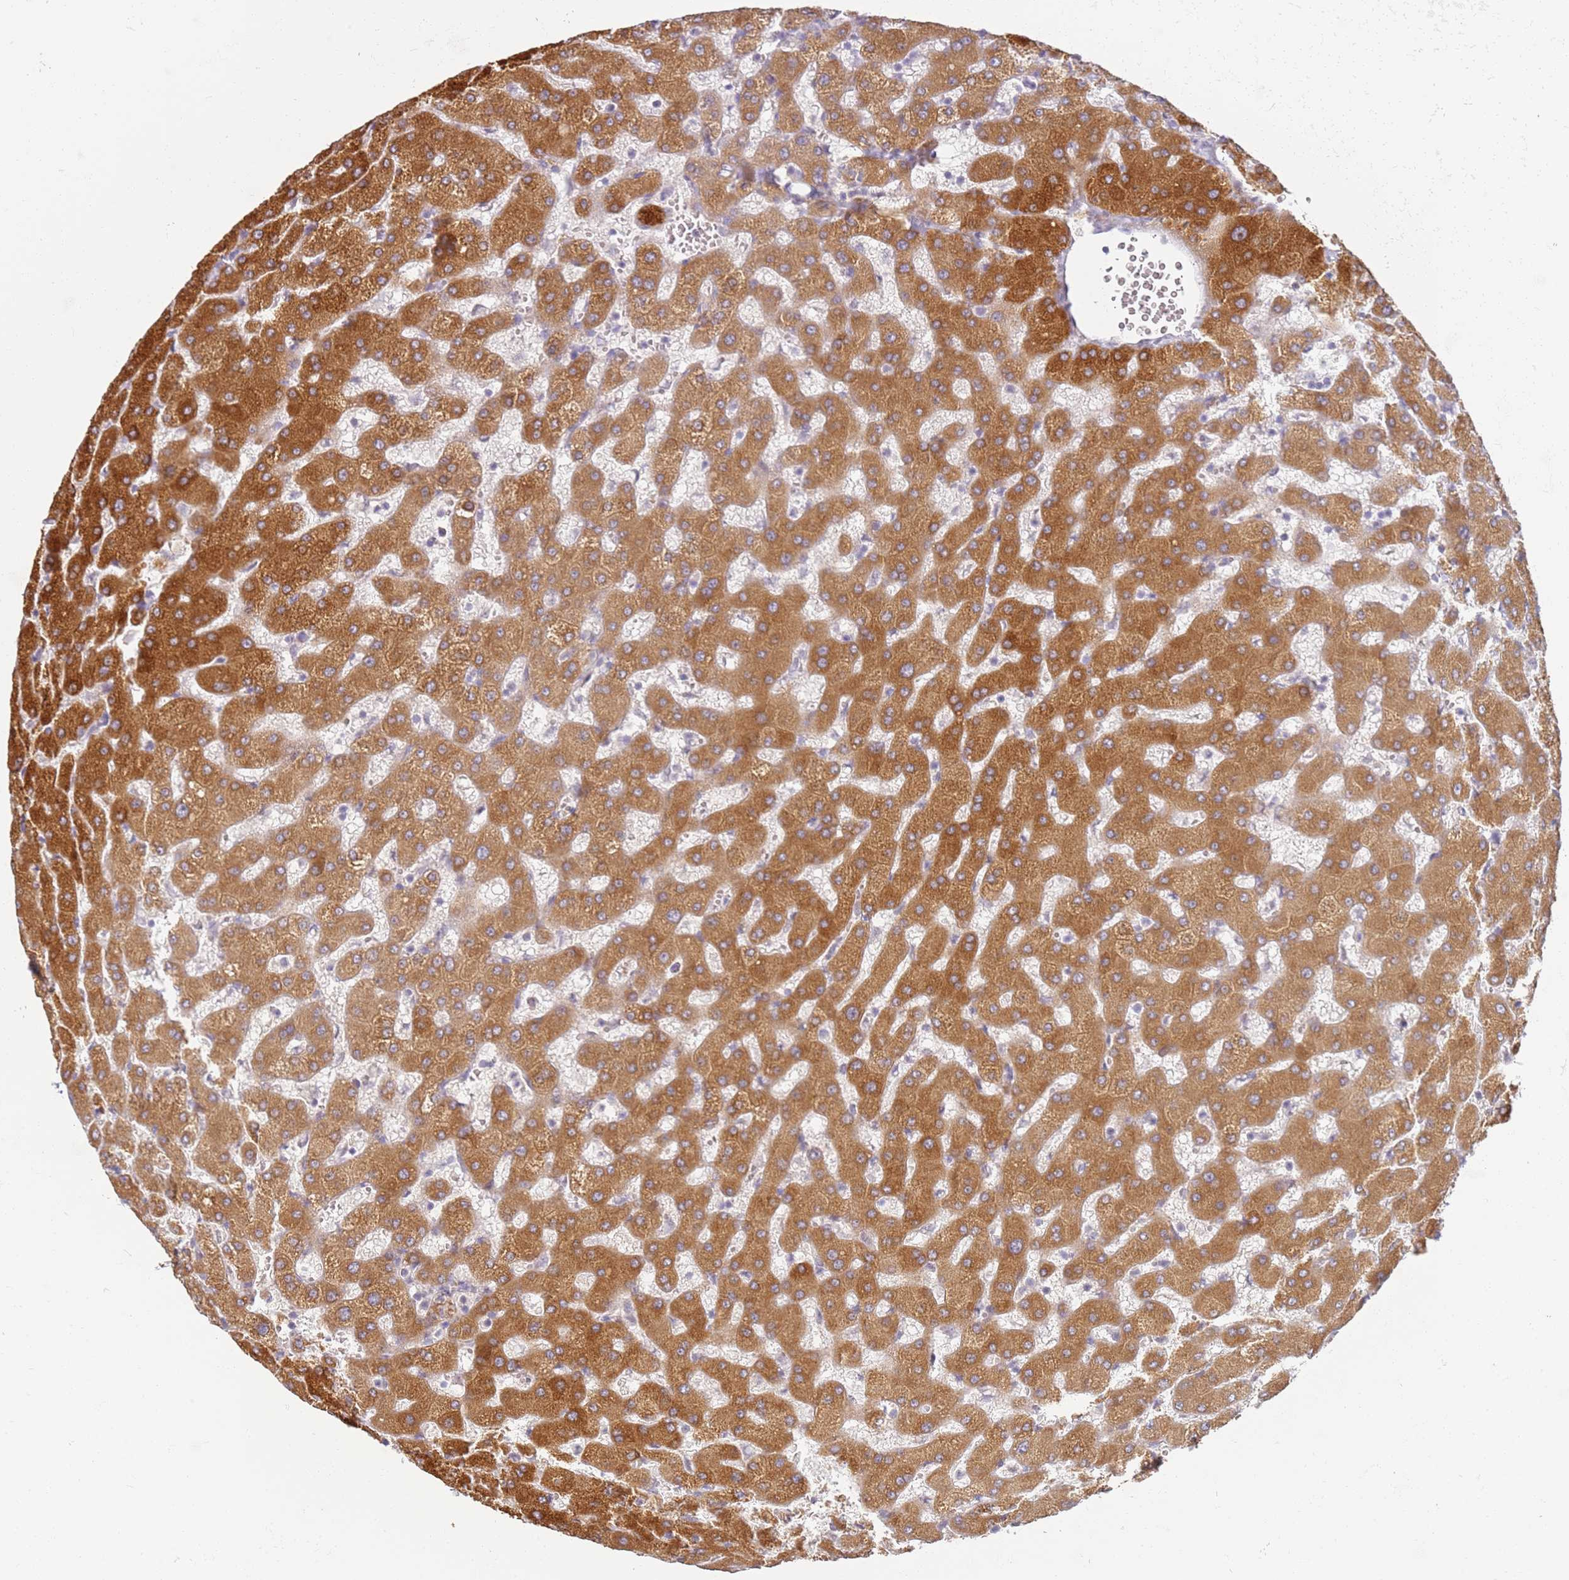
{"staining": {"intensity": "negative", "quantity": "none", "location": "none"}, "tissue": "liver", "cell_type": "Cholangiocytes", "image_type": "normal", "snomed": [{"axis": "morphology", "description": "Normal tissue, NOS"}, {"axis": "topography", "description": "Liver"}], "caption": "Immunohistochemical staining of benign liver exhibits no significant staining in cholangiocytes.", "gene": "WDR93", "patient": {"sex": "female", "age": 63}}